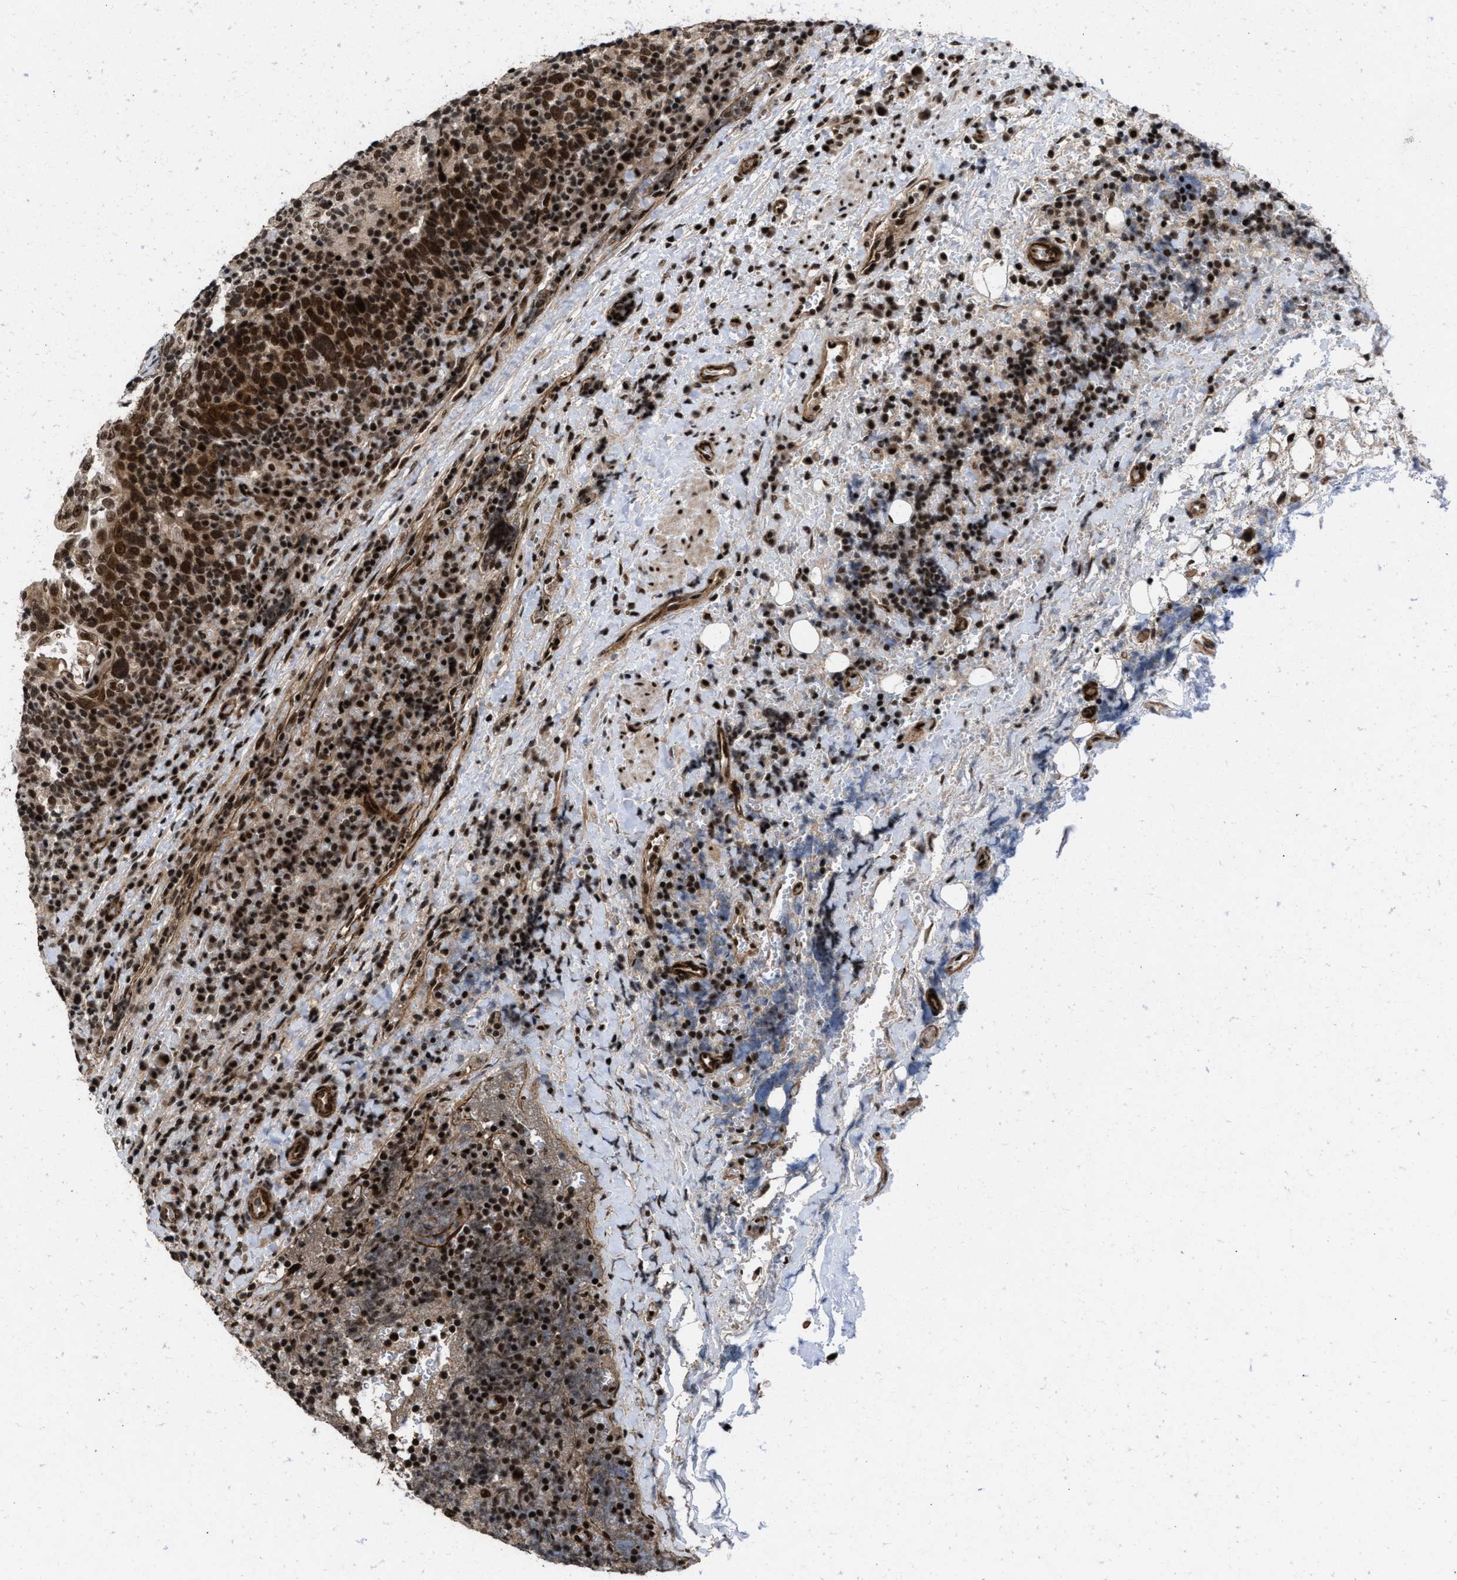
{"staining": {"intensity": "strong", "quantity": ">75%", "location": "cytoplasmic/membranous,nuclear"}, "tissue": "head and neck cancer", "cell_type": "Tumor cells", "image_type": "cancer", "snomed": [{"axis": "morphology", "description": "Squamous cell carcinoma, NOS"}, {"axis": "morphology", "description": "Squamous cell carcinoma, metastatic, NOS"}, {"axis": "topography", "description": "Lymph node"}, {"axis": "topography", "description": "Head-Neck"}], "caption": "The image demonstrates immunohistochemical staining of head and neck metastatic squamous cell carcinoma. There is strong cytoplasmic/membranous and nuclear staining is present in approximately >75% of tumor cells.", "gene": "WIZ", "patient": {"sex": "male", "age": 62}}